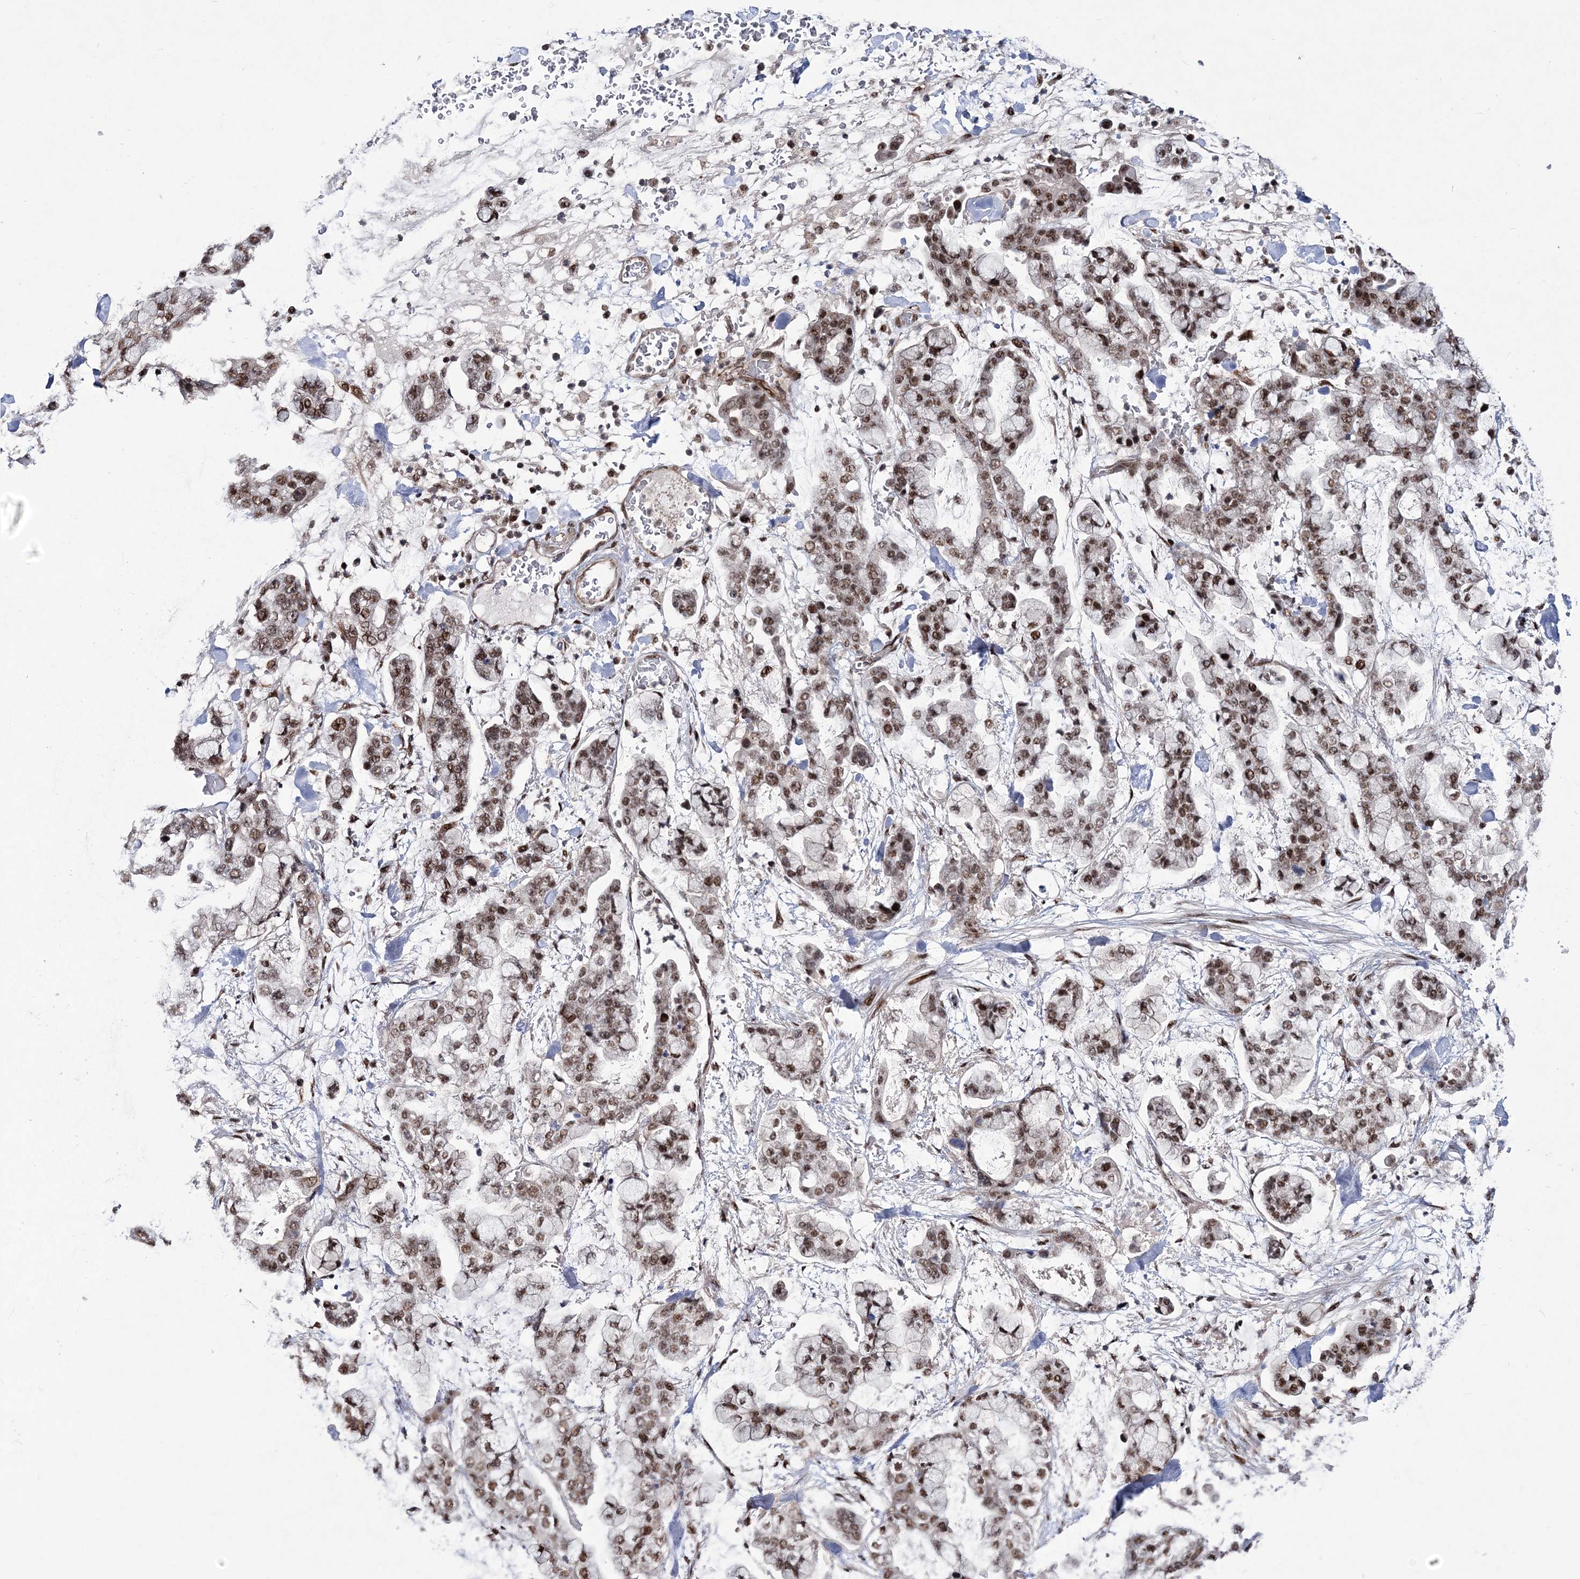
{"staining": {"intensity": "moderate", "quantity": ">75%", "location": "nuclear"}, "tissue": "stomach cancer", "cell_type": "Tumor cells", "image_type": "cancer", "snomed": [{"axis": "morphology", "description": "Normal tissue, NOS"}, {"axis": "morphology", "description": "Adenocarcinoma, NOS"}, {"axis": "topography", "description": "Stomach, upper"}, {"axis": "topography", "description": "Stomach"}], "caption": "Stomach cancer (adenocarcinoma) stained for a protein (brown) displays moderate nuclear positive expression in approximately >75% of tumor cells.", "gene": "TATDN2", "patient": {"sex": "male", "age": 76}}